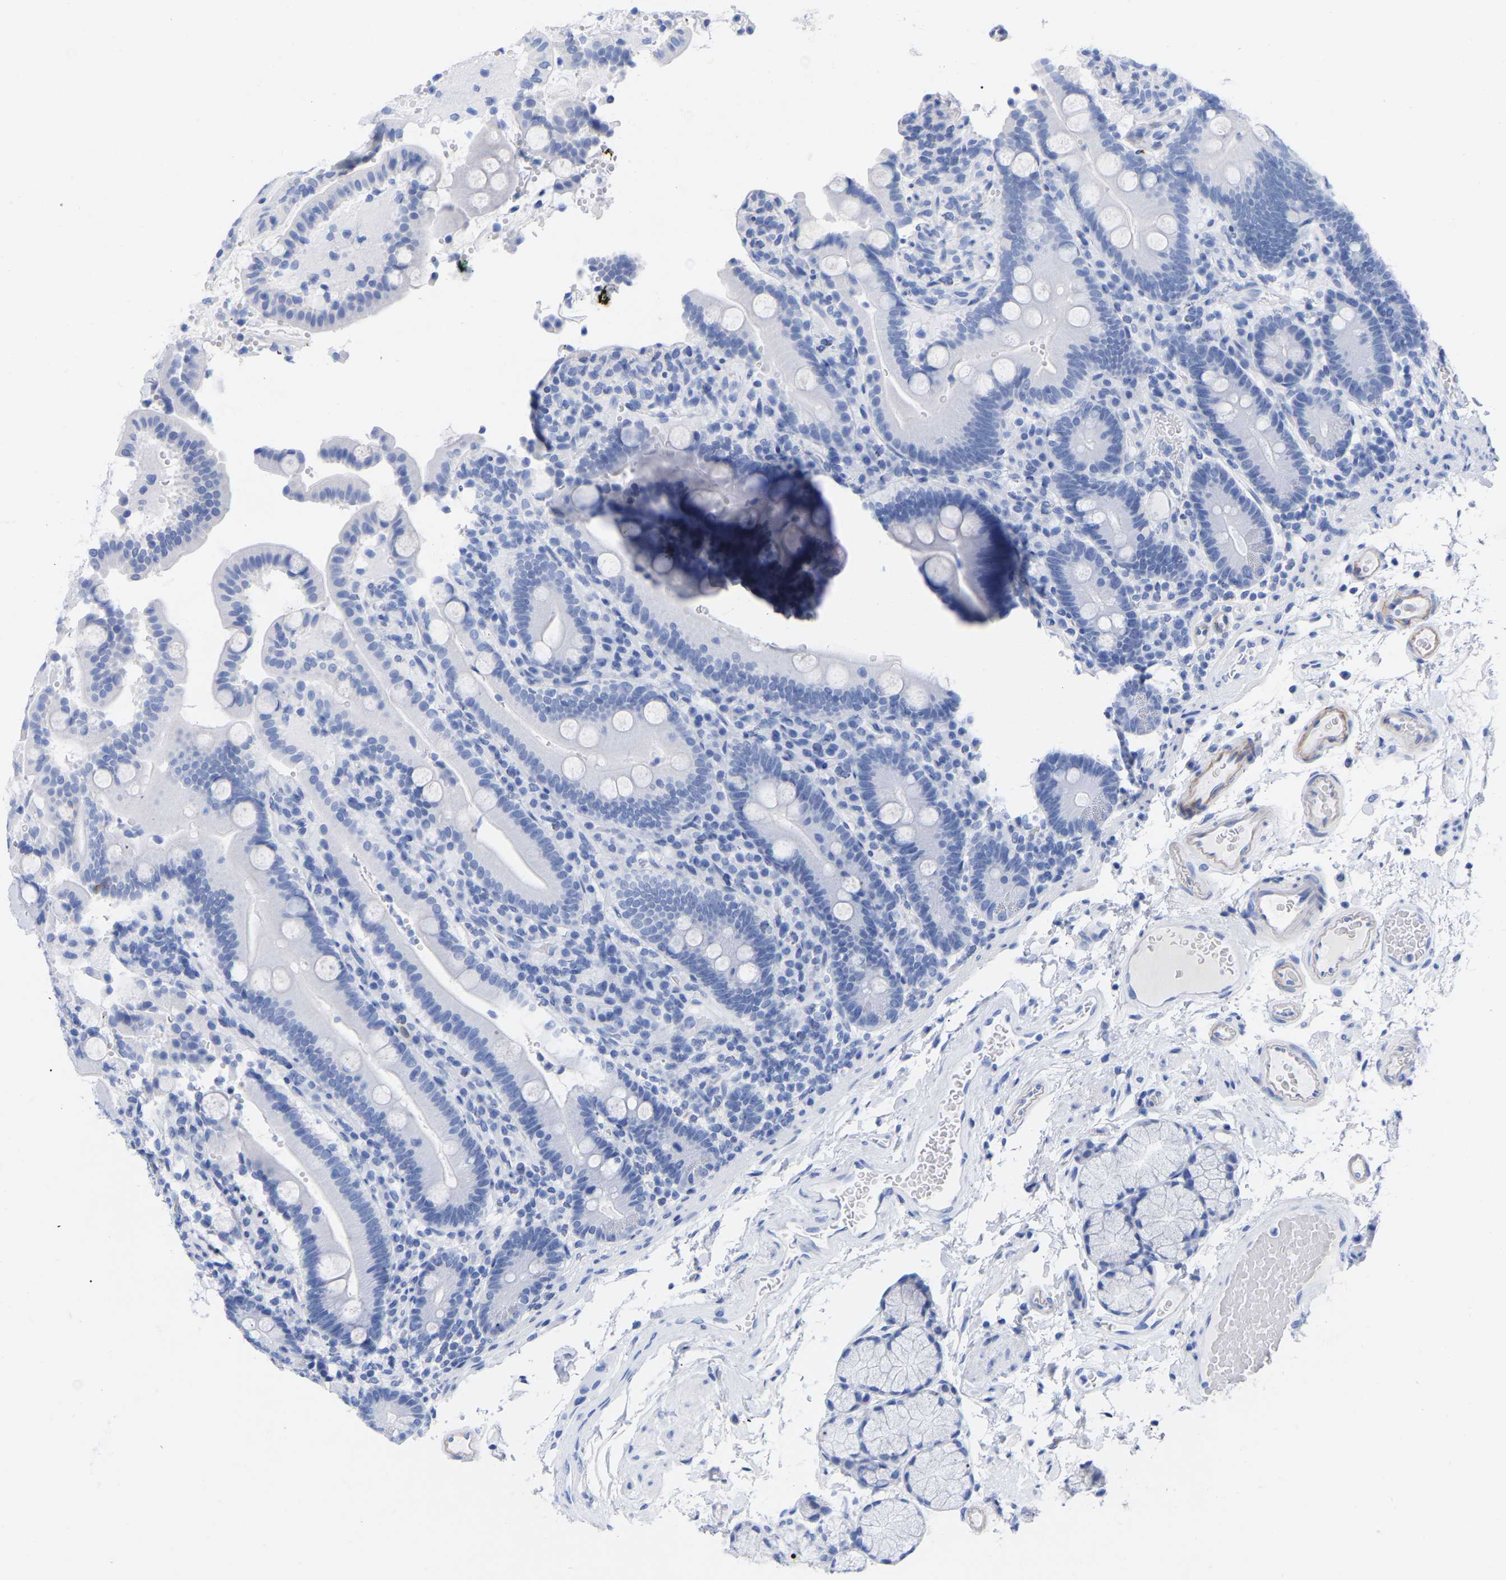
{"staining": {"intensity": "negative", "quantity": "none", "location": "none"}, "tissue": "duodenum", "cell_type": "Glandular cells", "image_type": "normal", "snomed": [{"axis": "morphology", "description": "Normal tissue, NOS"}, {"axis": "topography", "description": "Small intestine, NOS"}], "caption": "This is a image of immunohistochemistry (IHC) staining of normal duodenum, which shows no positivity in glandular cells.", "gene": "HAPLN1", "patient": {"sex": "female", "age": 71}}